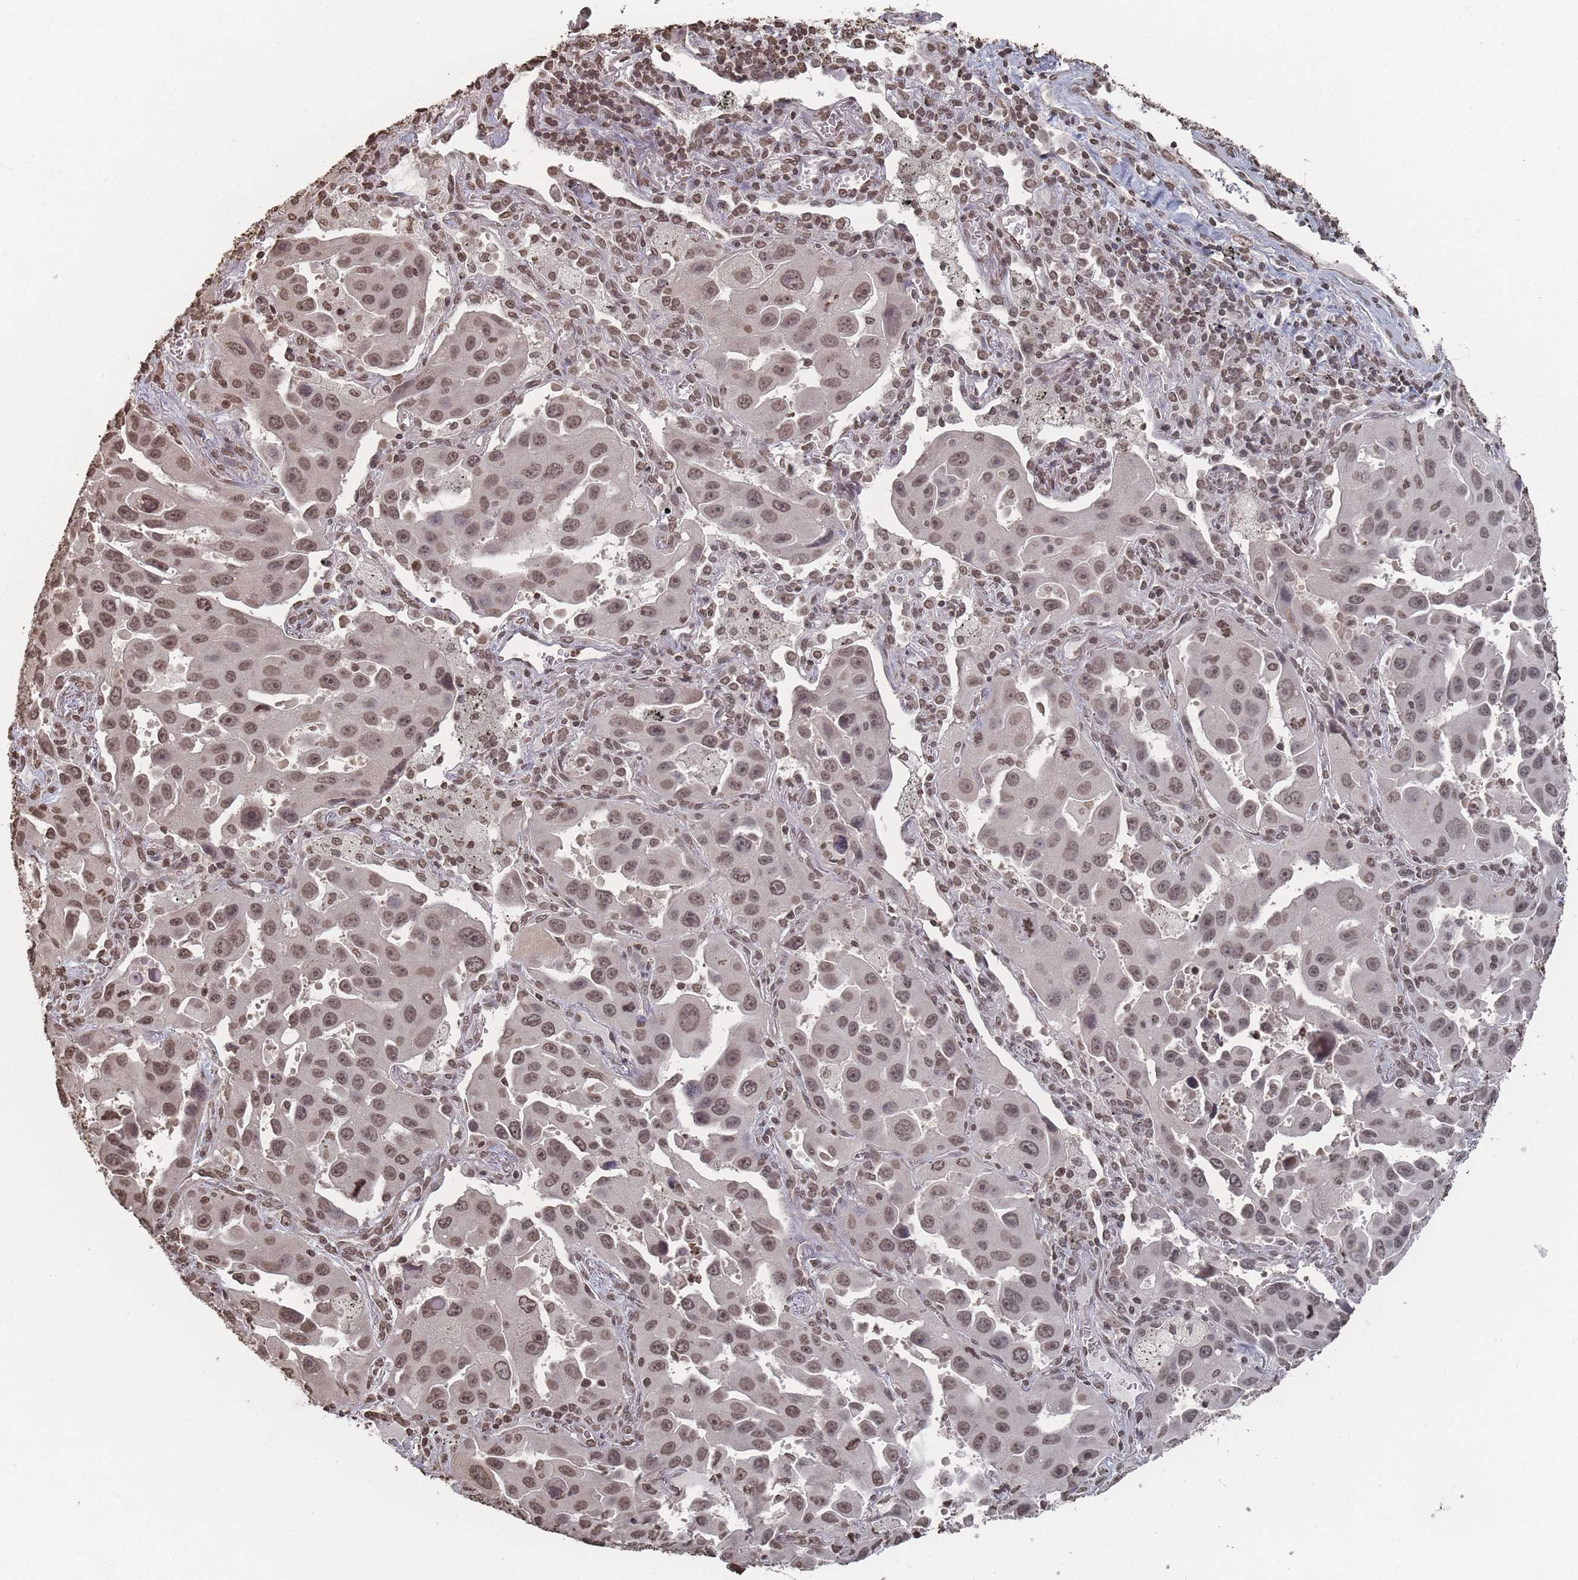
{"staining": {"intensity": "moderate", "quantity": ">75%", "location": "nuclear"}, "tissue": "lung cancer", "cell_type": "Tumor cells", "image_type": "cancer", "snomed": [{"axis": "morphology", "description": "Adenocarcinoma, NOS"}, {"axis": "topography", "description": "Lung"}], "caption": "A high-resolution histopathology image shows IHC staining of adenocarcinoma (lung), which displays moderate nuclear expression in approximately >75% of tumor cells.", "gene": "PLEKHG5", "patient": {"sex": "male", "age": 66}}